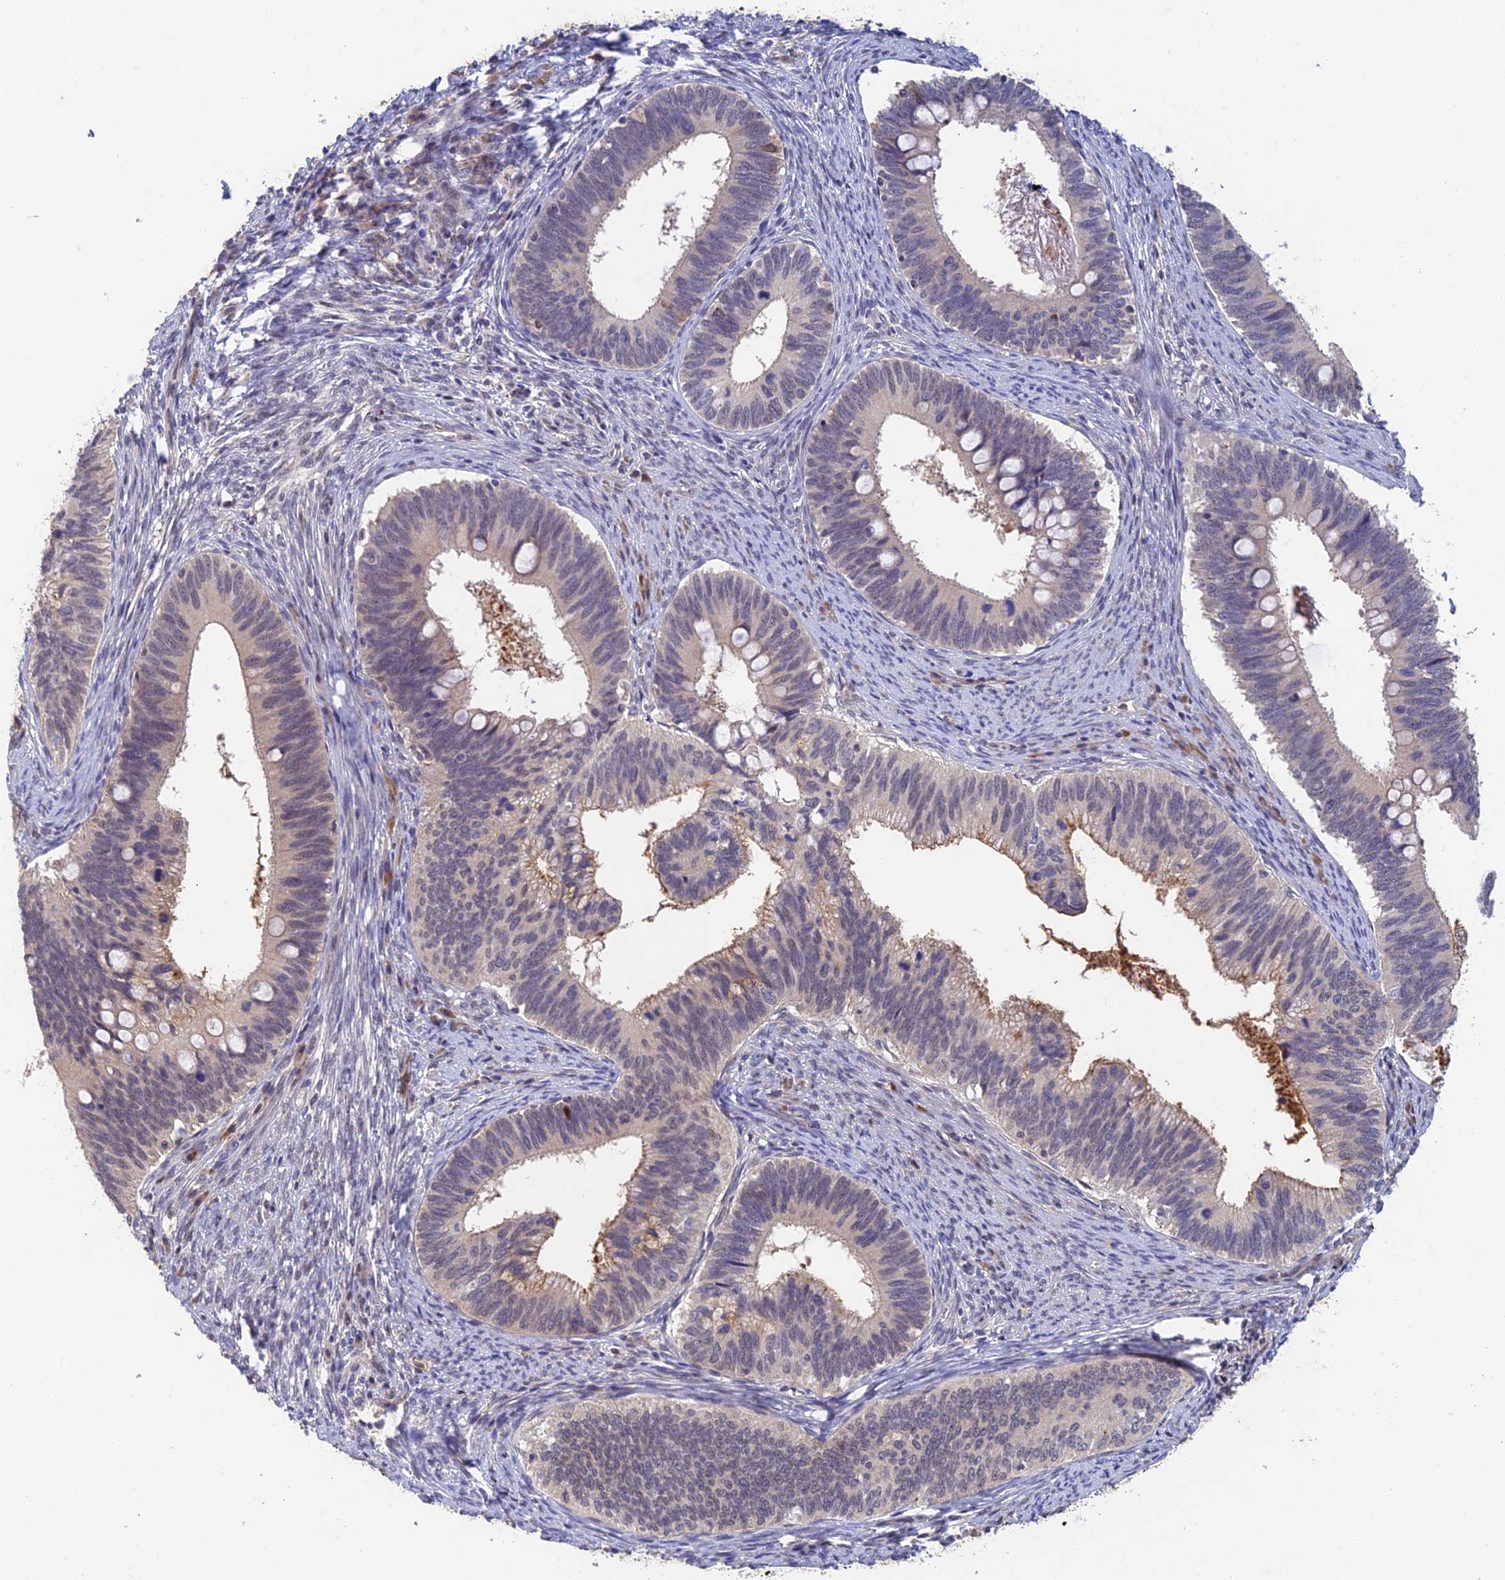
{"staining": {"intensity": "weak", "quantity": "<25%", "location": "cytoplasmic/membranous"}, "tissue": "cervical cancer", "cell_type": "Tumor cells", "image_type": "cancer", "snomed": [{"axis": "morphology", "description": "Adenocarcinoma, NOS"}, {"axis": "topography", "description": "Cervix"}], "caption": "Tumor cells are negative for protein expression in human cervical cancer (adenocarcinoma). The staining was performed using DAB to visualize the protein expression in brown, while the nuclei were stained in blue with hematoxylin (Magnification: 20x).", "gene": "CWH43", "patient": {"sex": "female", "age": 42}}